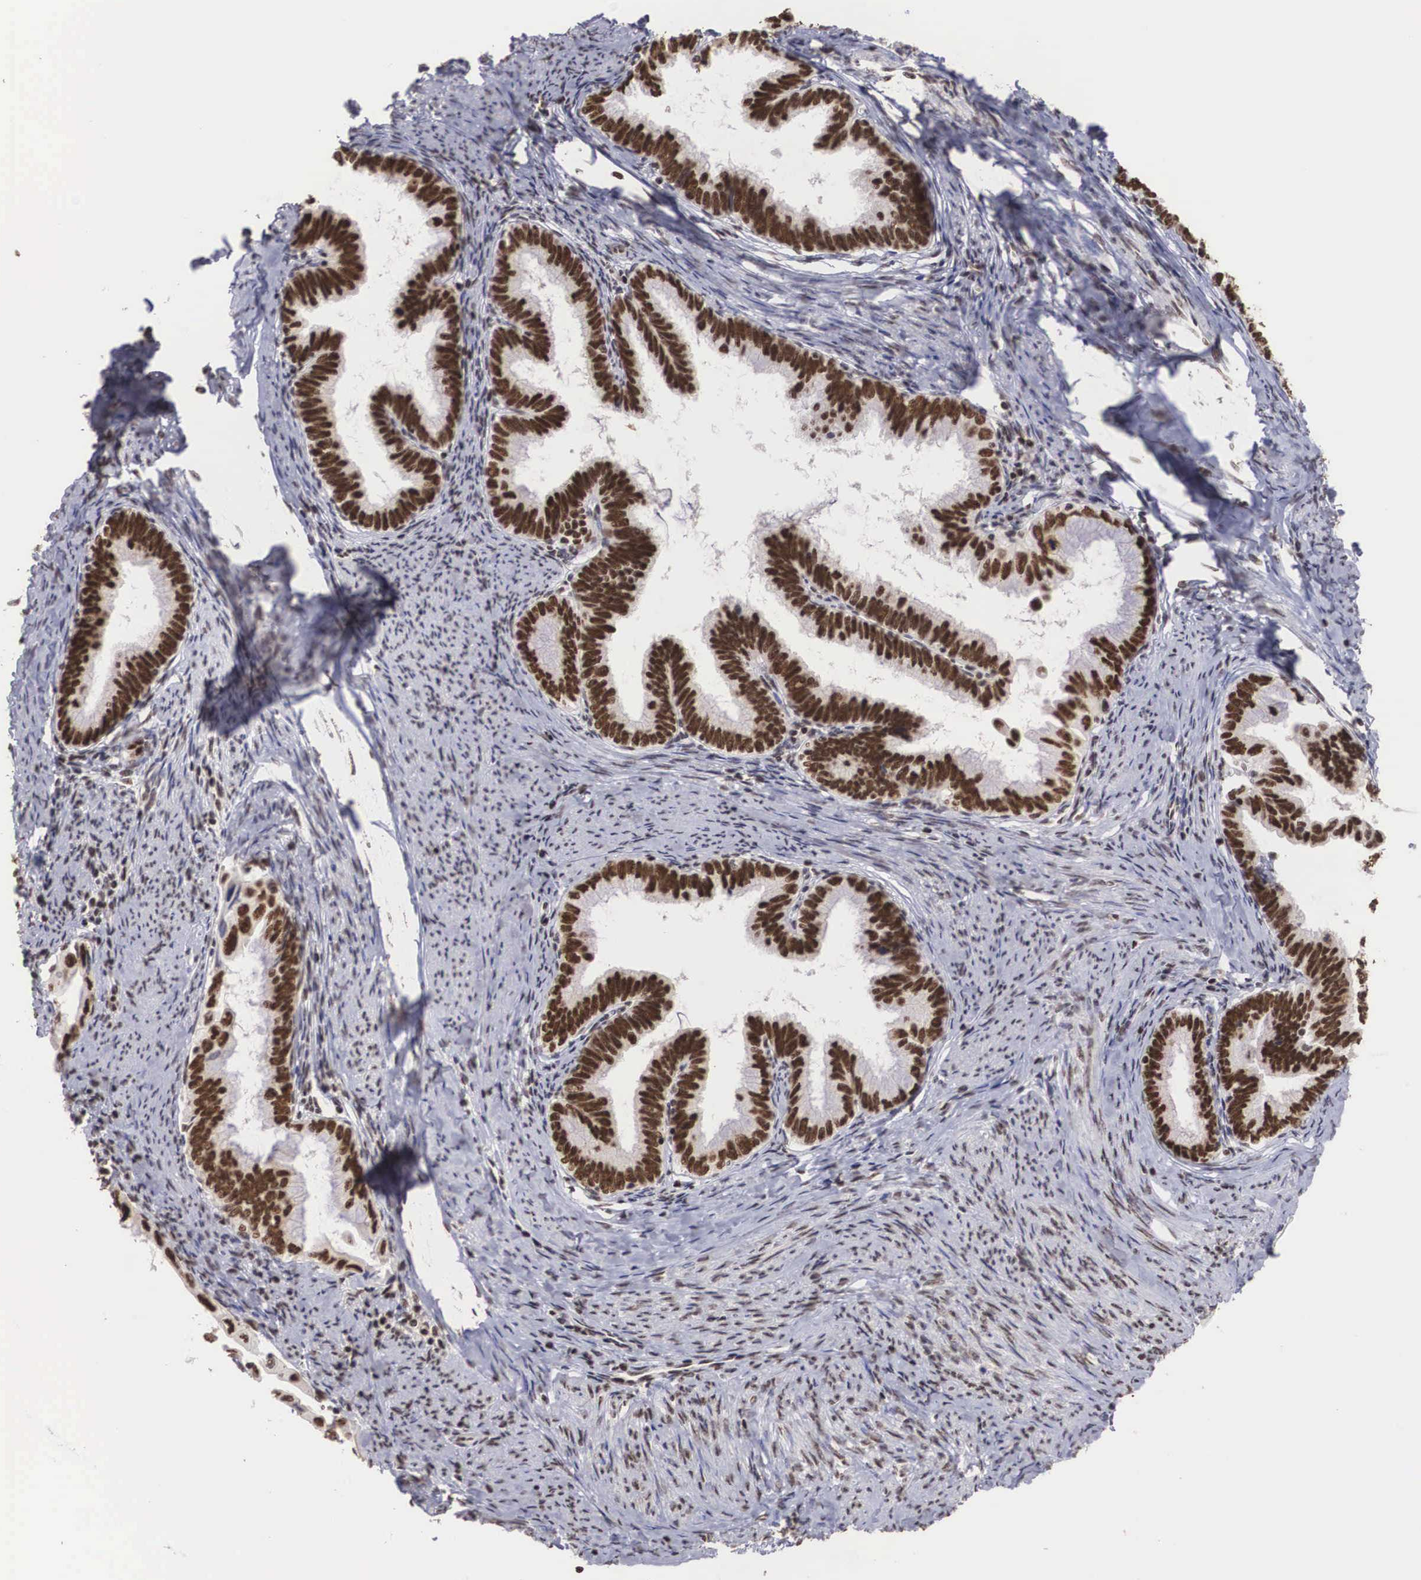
{"staining": {"intensity": "strong", "quantity": ">75%", "location": "nuclear"}, "tissue": "cervical cancer", "cell_type": "Tumor cells", "image_type": "cancer", "snomed": [{"axis": "morphology", "description": "Adenocarcinoma, NOS"}, {"axis": "topography", "description": "Cervix"}], "caption": "Cervical adenocarcinoma stained with IHC exhibits strong nuclear staining in approximately >75% of tumor cells.", "gene": "HTATSF1", "patient": {"sex": "female", "age": 49}}